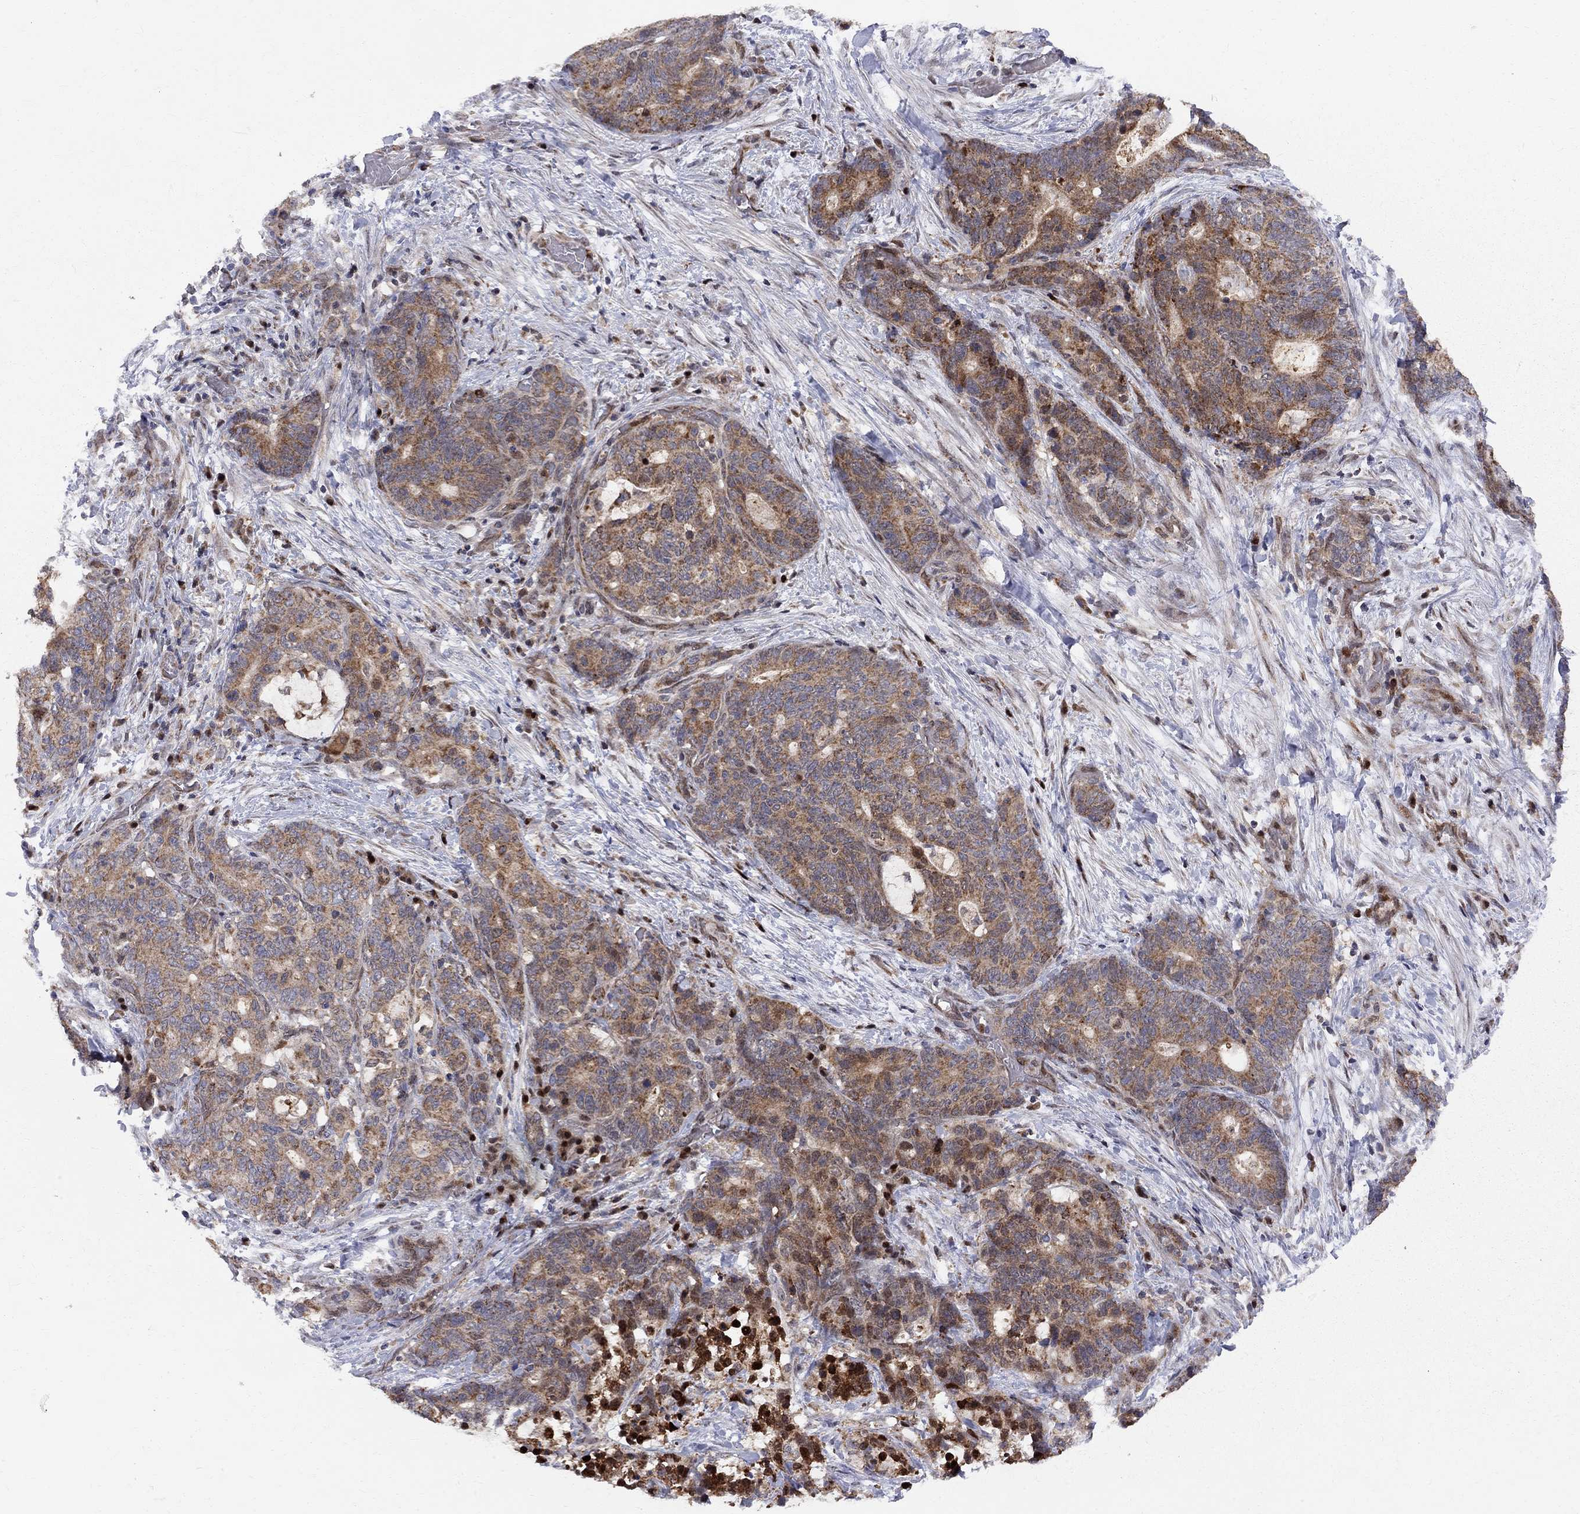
{"staining": {"intensity": "moderate", "quantity": ">75%", "location": "cytoplasmic/membranous"}, "tissue": "stomach cancer", "cell_type": "Tumor cells", "image_type": "cancer", "snomed": [{"axis": "morphology", "description": "Normal tissue, NOS"}, {"axis": "morphology", "description": "Adenocarcinoma, NOS"}, {"axis": "topography", "description": "Stomach"}], "caption": "Immunohistochemical staining of adenocarcinoma (stomach) demonstrates medium levels of moderate cytoplasmic/membranous protein expression in approximately >75% of tumor cells. Nuclei are stained in blue.", "gene": "ELOB", "patient": {"sex": "female", "age": 64}}